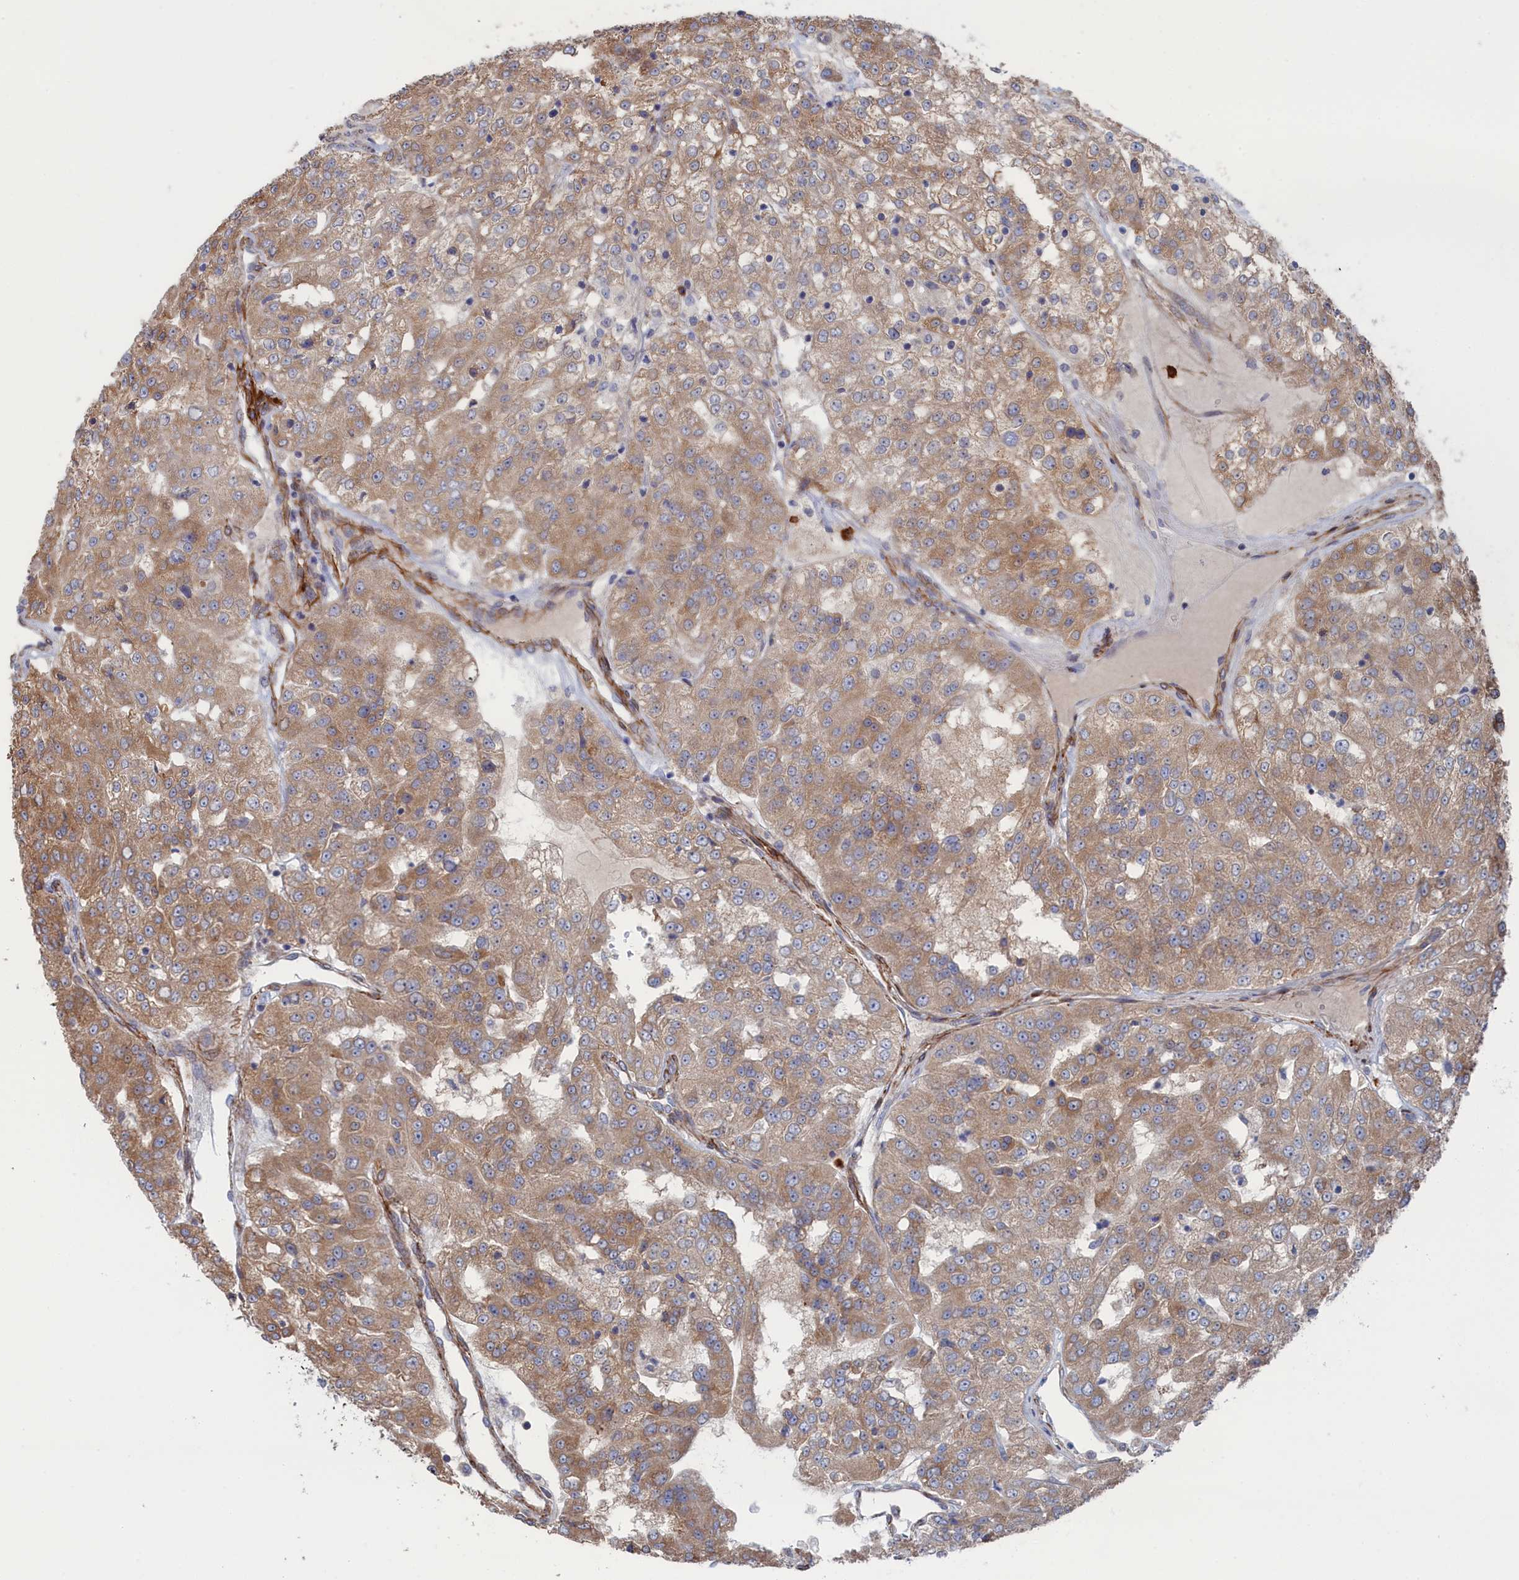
{"staining": {"intensity": "moderate", "quantity": ">75%", "location": "cytoplasmic/membranous"}, "tissue": "renal cancer", "cell_type": "Tumor cells", "image_type": "cancer", "snomed": [{"axis": "morphology", "description": "Adenocarcinoma, NOS"}, {"axis": "topography", "description": "Kidney"}], "caption": "Renal cancer (adenocarcinoma) was stained to show a protein in brown. There is medium levels of moderate cytoplasmic/membranous expression in about >75% of tumor cells.", "gene": "FILIP1L", "patient": {"sex": "female", "age": 63}}